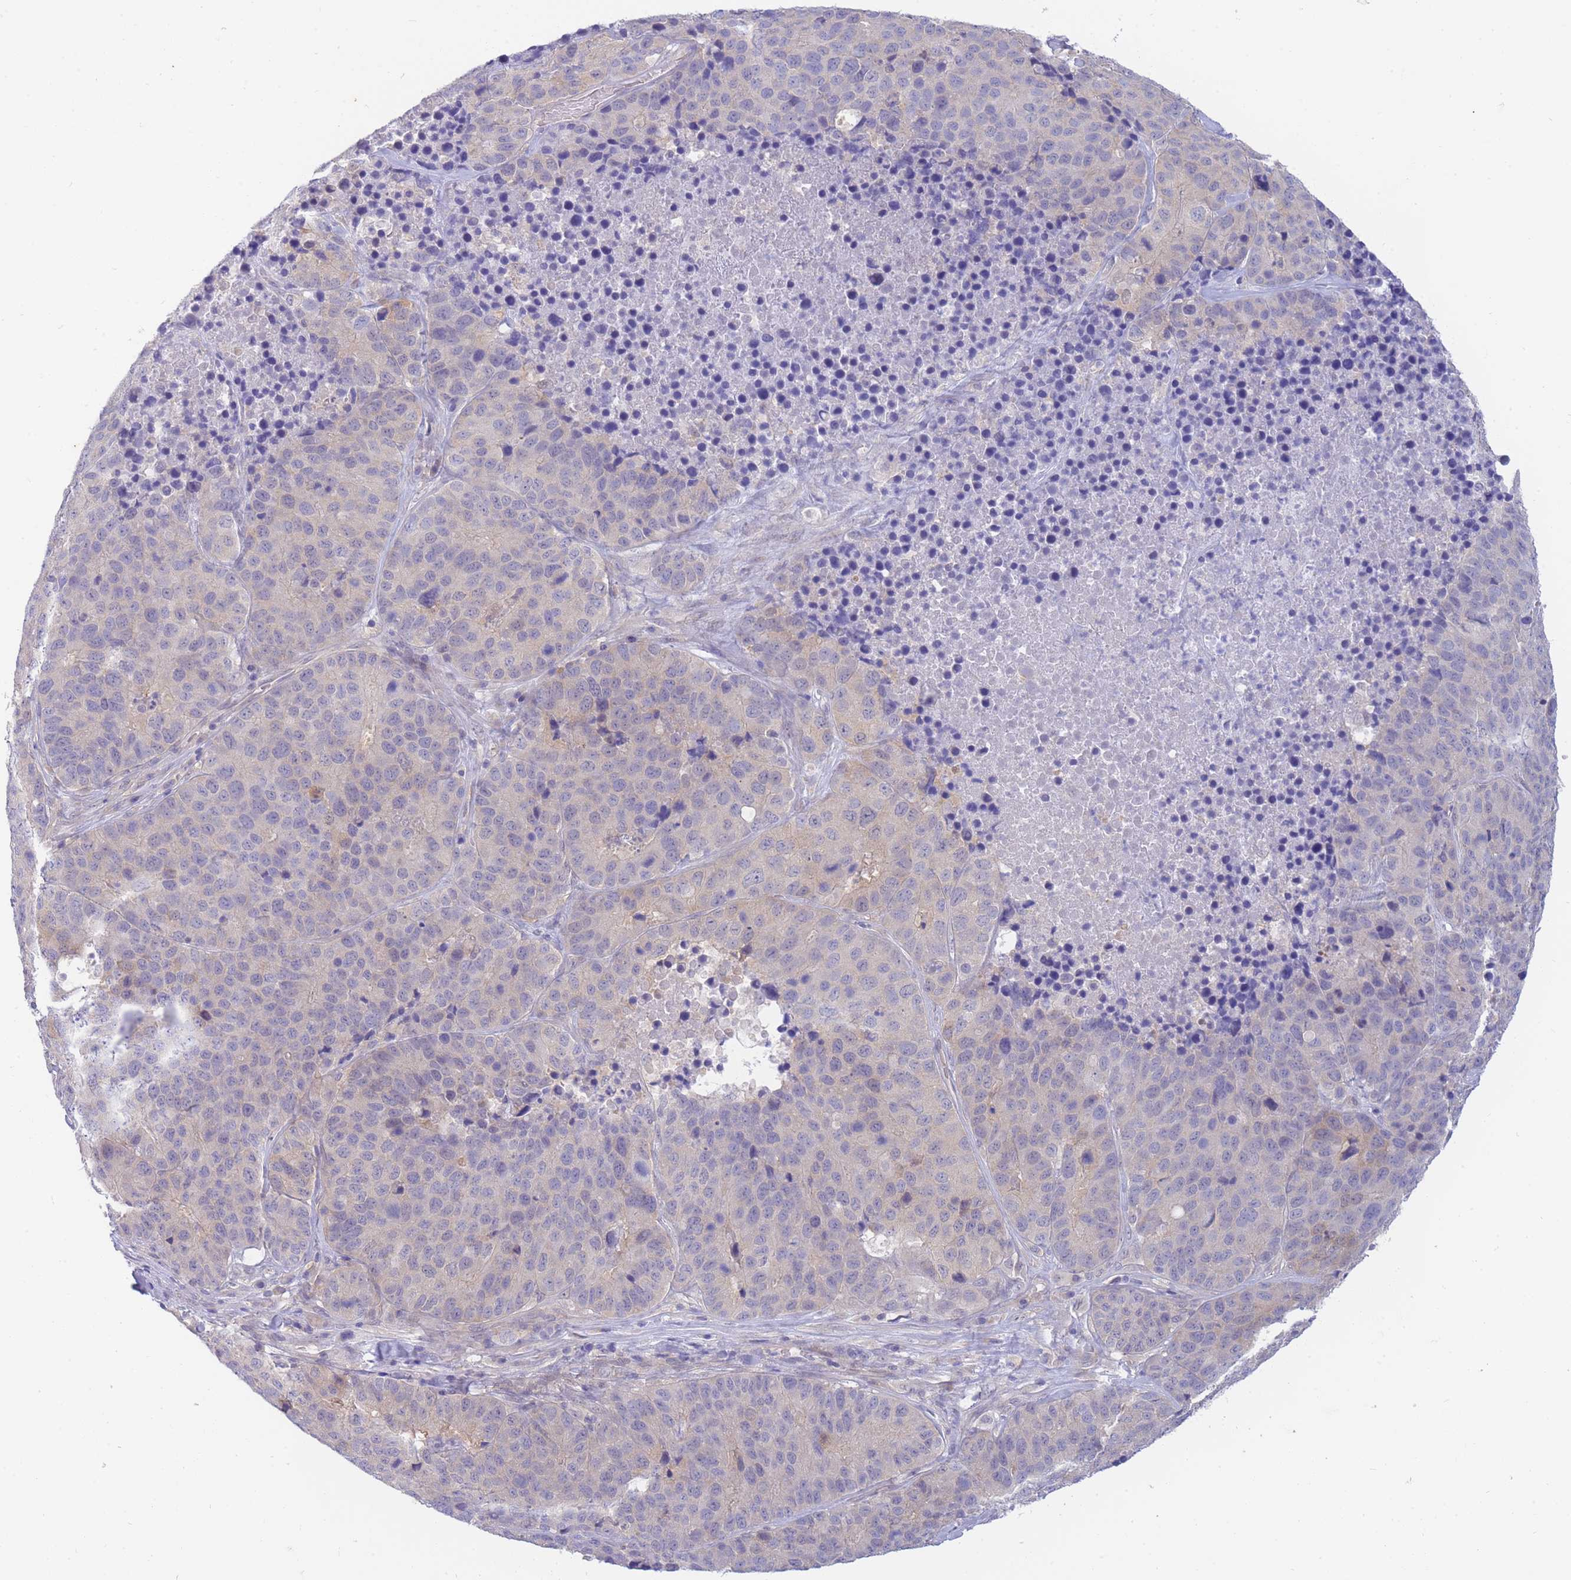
{"staining": {"intensity": "negative", "quantity": "none", "location": "none"}, "tissue": "stomach cancer", "cell_type": "Tumor cells", "image_type": "cancer", "snomed": [{"axis": "morphology", "description": "Adenocarcinoma, NOS"}, {"axis": "topography", "description": "Stomach"}], "caption": "A micrograph of stomach cancer stained for a protein demonstrates no brown staining in tumor cells. (DAB (3,3'-diaminobenzidine) immunohistochemistry (IHC), high magnification).", "gene": "SUGT1", "patient": {"sex": "male", "age": 71}}